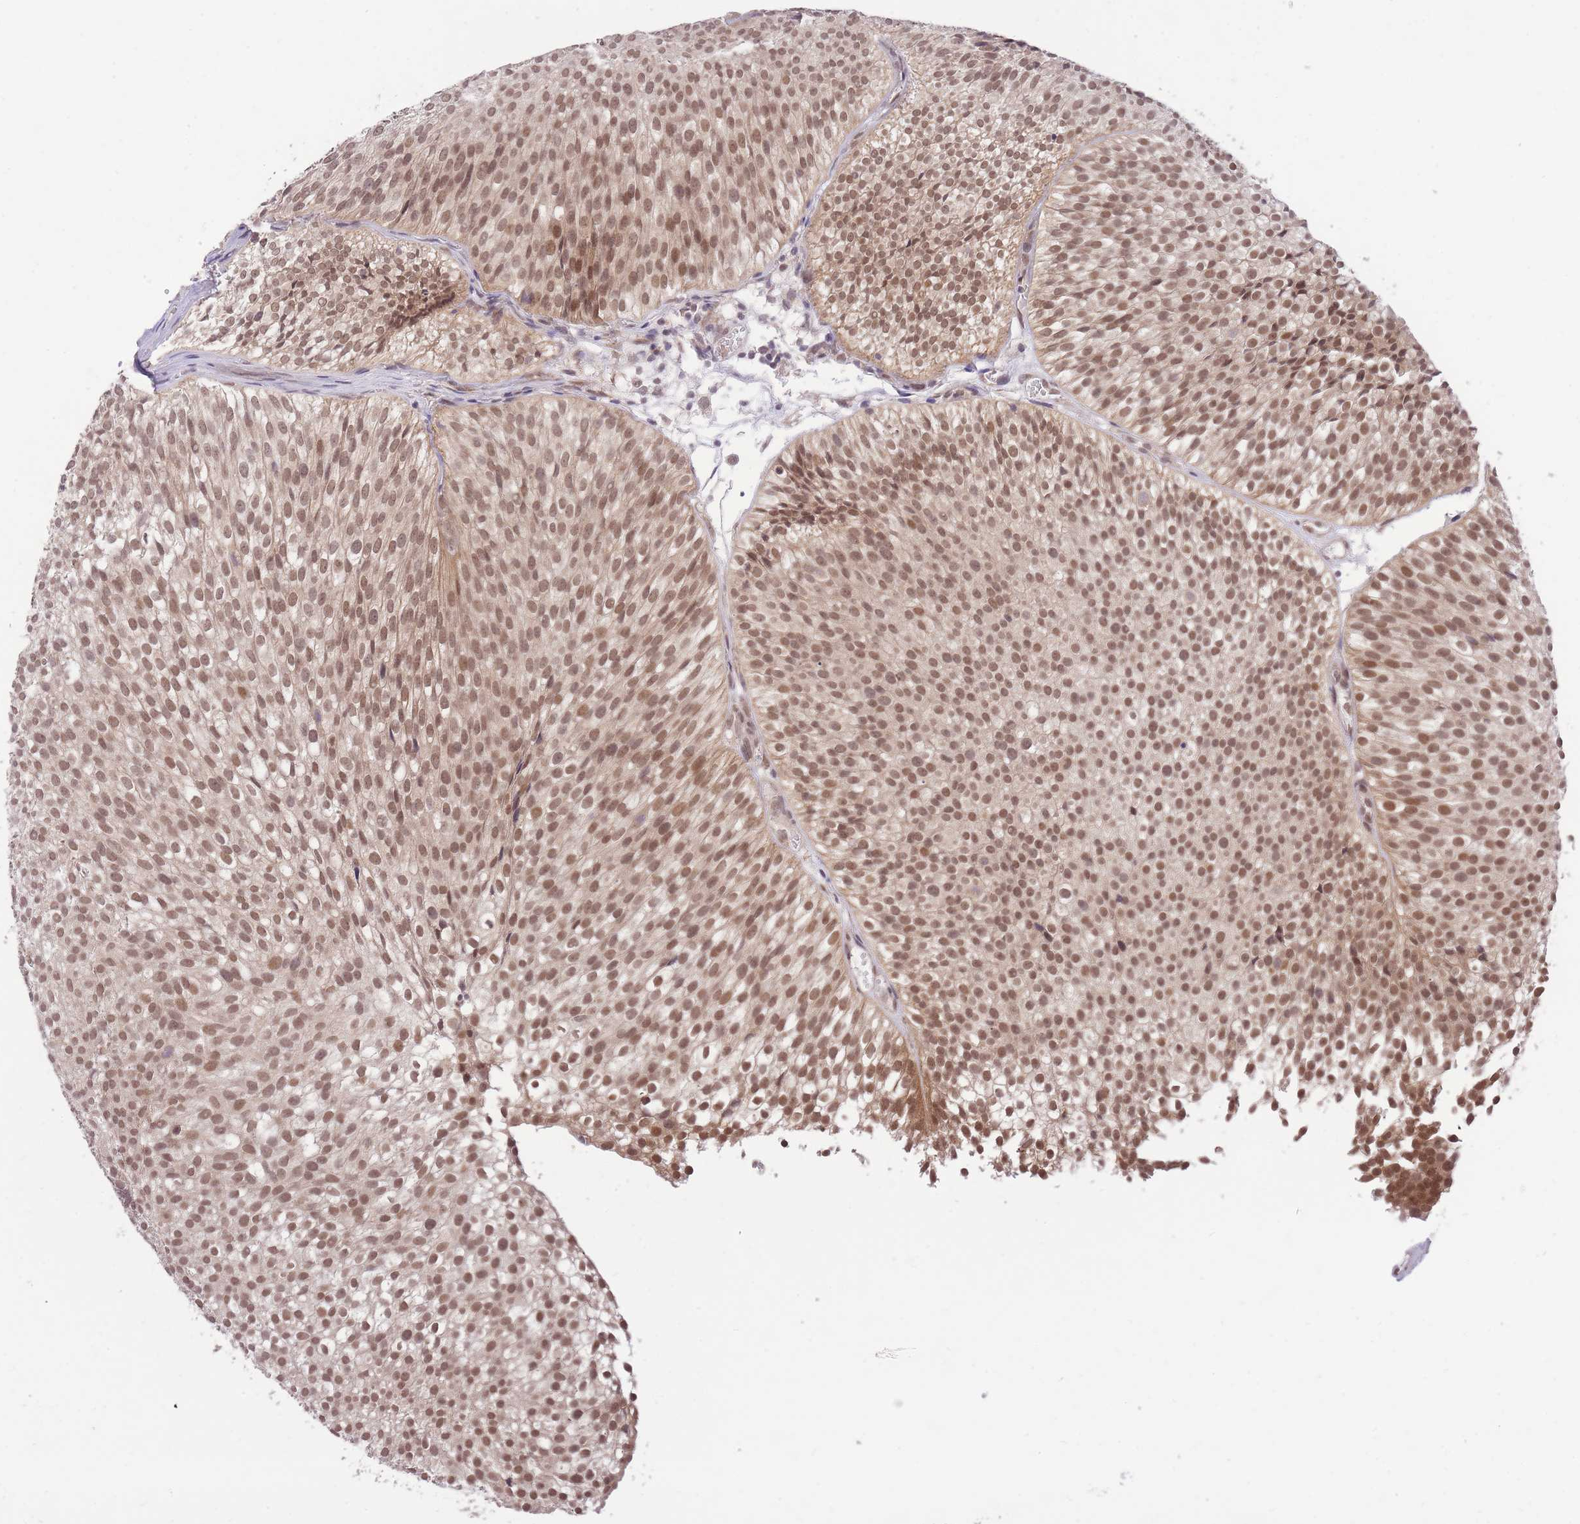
{"staining": {"intensity": "moderate", "quantity": ">75%", "location": "nuclear"}, "tissue": "urothelial cancer", "cell_type": "Tumor cells", "image_type": "cancer", "snomed": [{"axis": "morphology", "description": "Urothelial carcinoma, Low grade"}, {"axis": "topography", "description": "Urinary bladder"}], "caption": "Human low-grade urothelial carcinoma stained with a brown dye shows moderate nuclear positive staining in about >75% of tumor cells.", "gene": "ELOA2", "patient": {"sex": "male", "age": 91}}